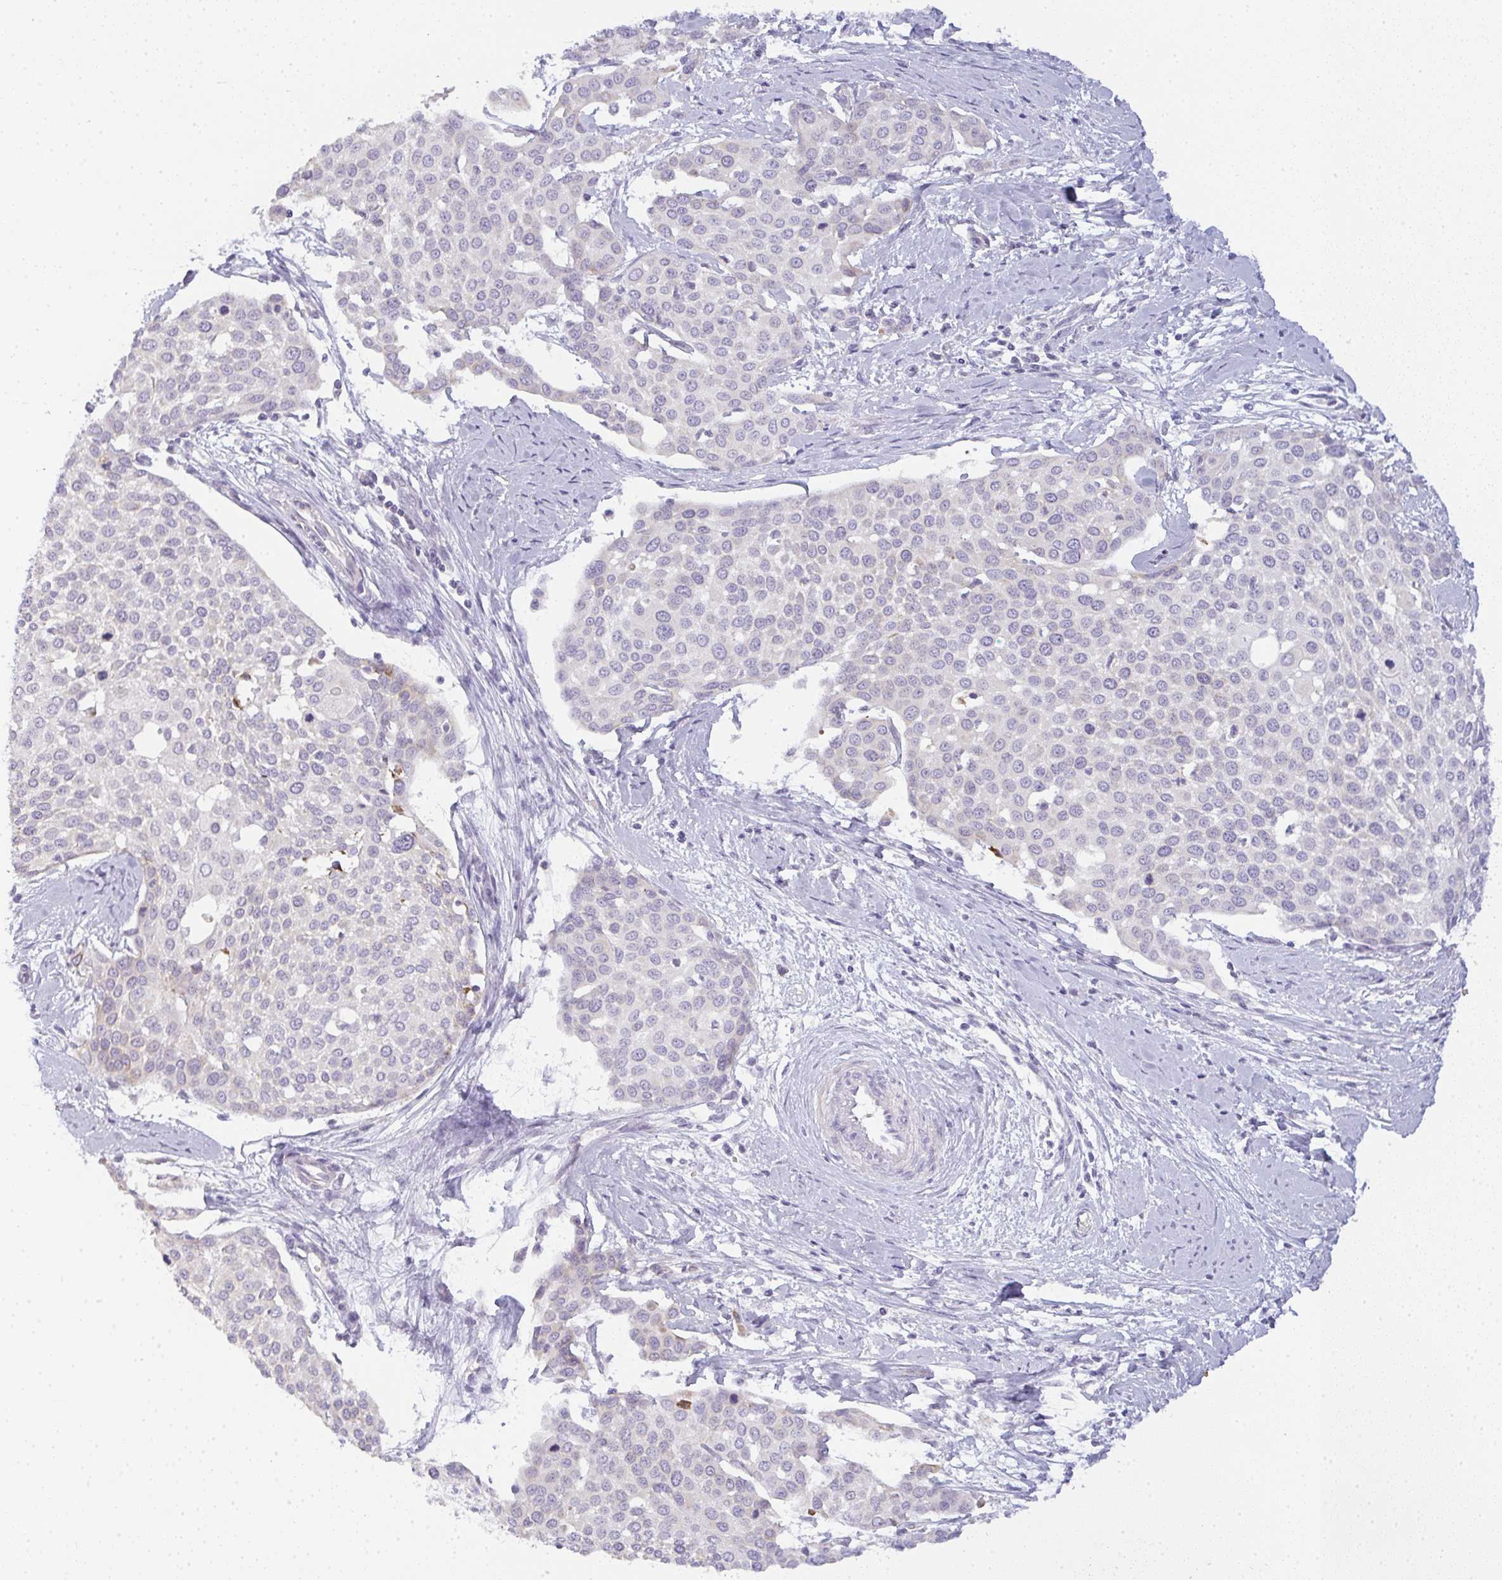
{"staining": {"intensity": "negative", "quantity": "none", "location": "none"}, "tissue": "cervical cancer", "cell_type": "Tumor cells", "image_type": "cancer", "snomed": [{"axis": "morphology", "description": "Squamous cell carcinoma, NOS"}, {"axis": "topography", "description": "Cervix"}], "caption": "This is a image of IHC staining of cervical cancer, which shows no staining in tumor cells. (IHC, brightfield microscopy, high magnification).", "gene": "SIRPB2", "patient": {"sex": "female", "age": 44}}